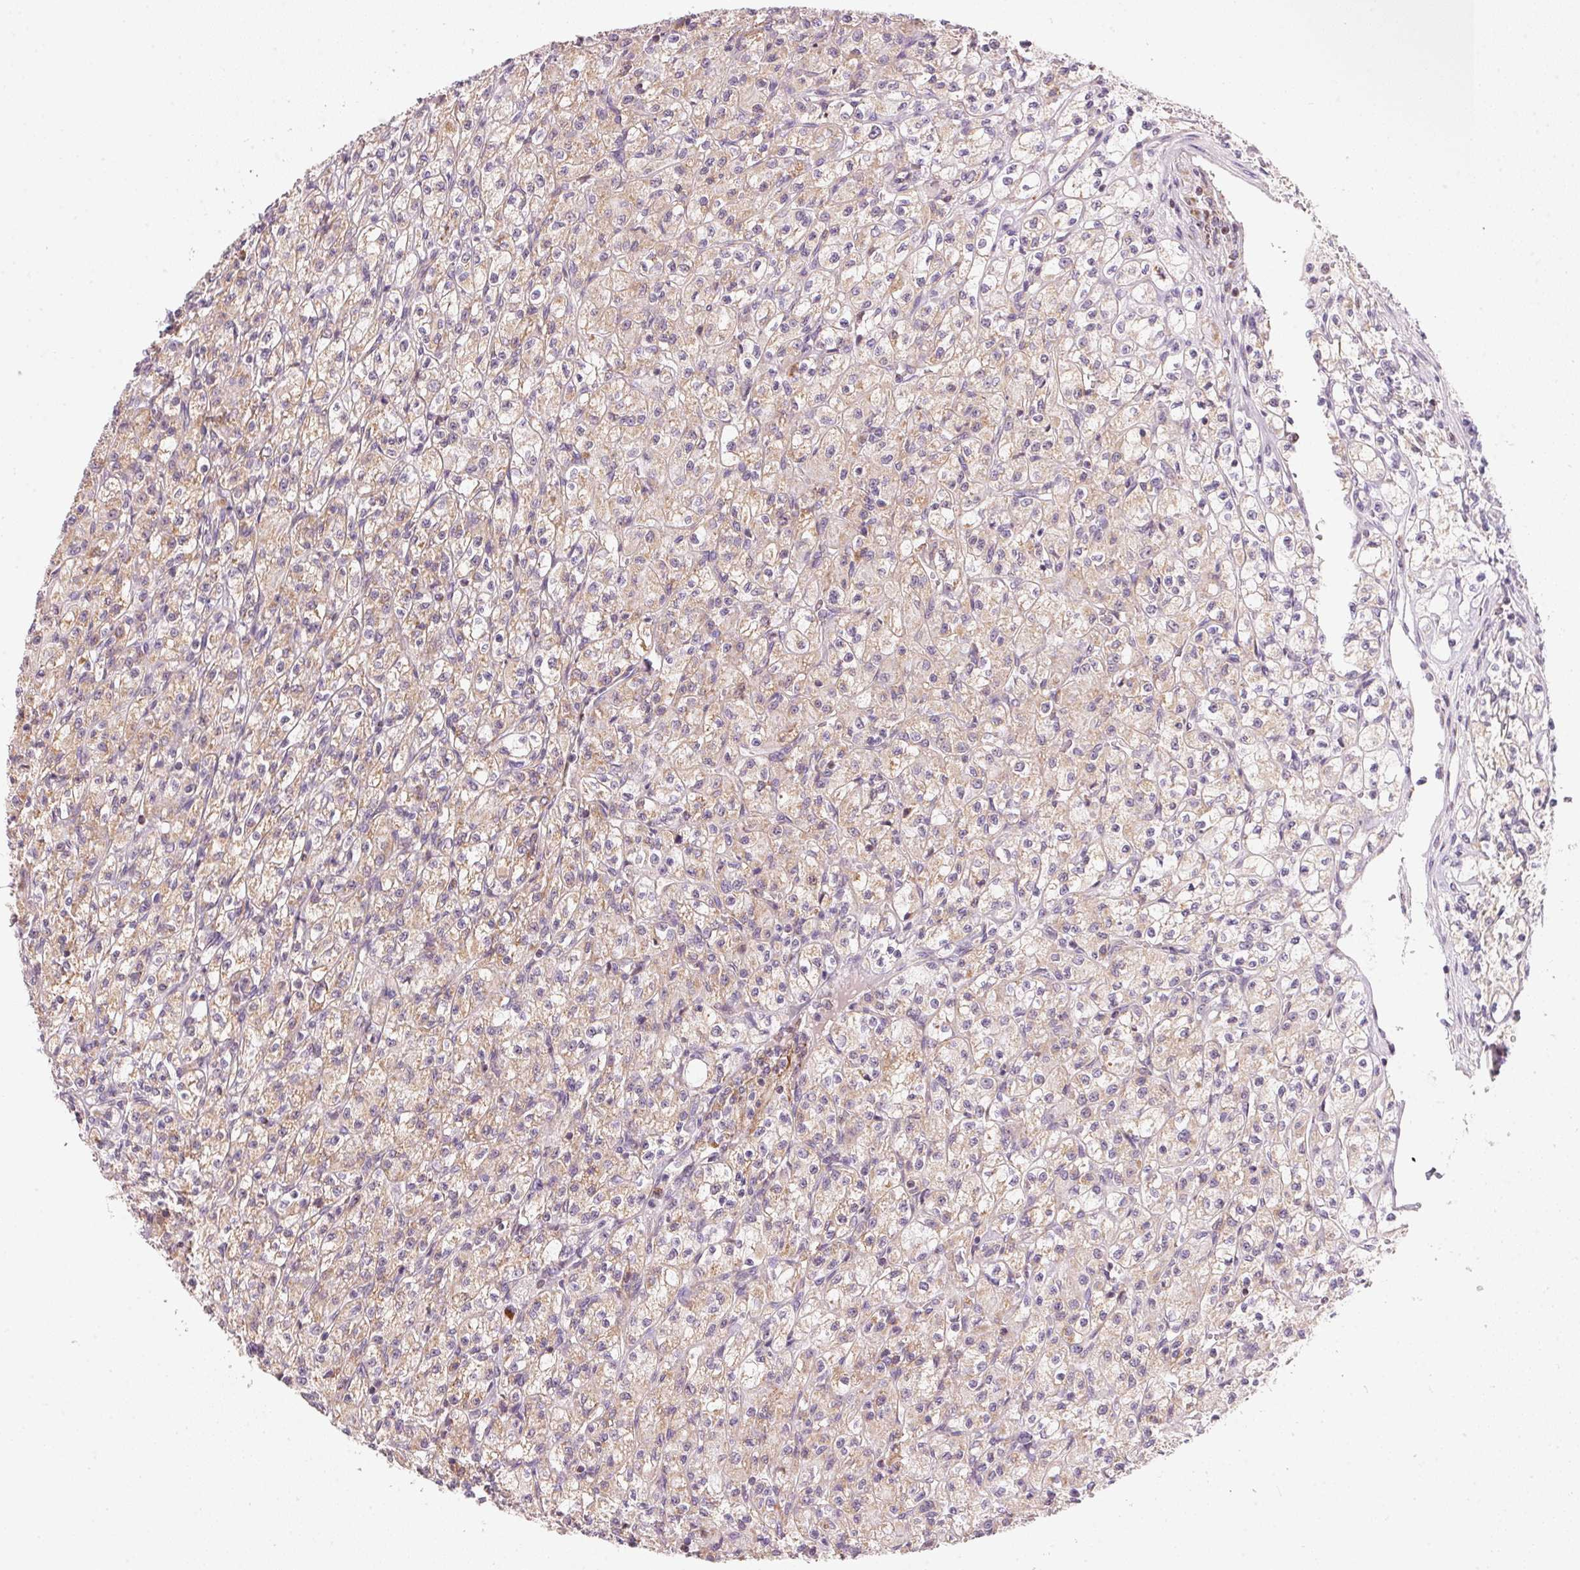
{"staining": {"intensity": "weak", "quantity": ">75%", "location": "cytoplasmic/membranous"}, "tissue": "renal cancer", "cell_type": "Tumor cells", "image_type": "cancer", "snomed": [{"axis": "morphology", "description": "Adenocarcinoma, NOS"}, {"axis": "topography", "description": "Kidney"}], "caption": "Protein expression analysis of human adenocarcinoma (renal) reveals weak cytoplasmic/membranous staining in approximately >75% of tumor cells.", "gene": "COQ7", "patient": {"sex": "female", "age": 70}}